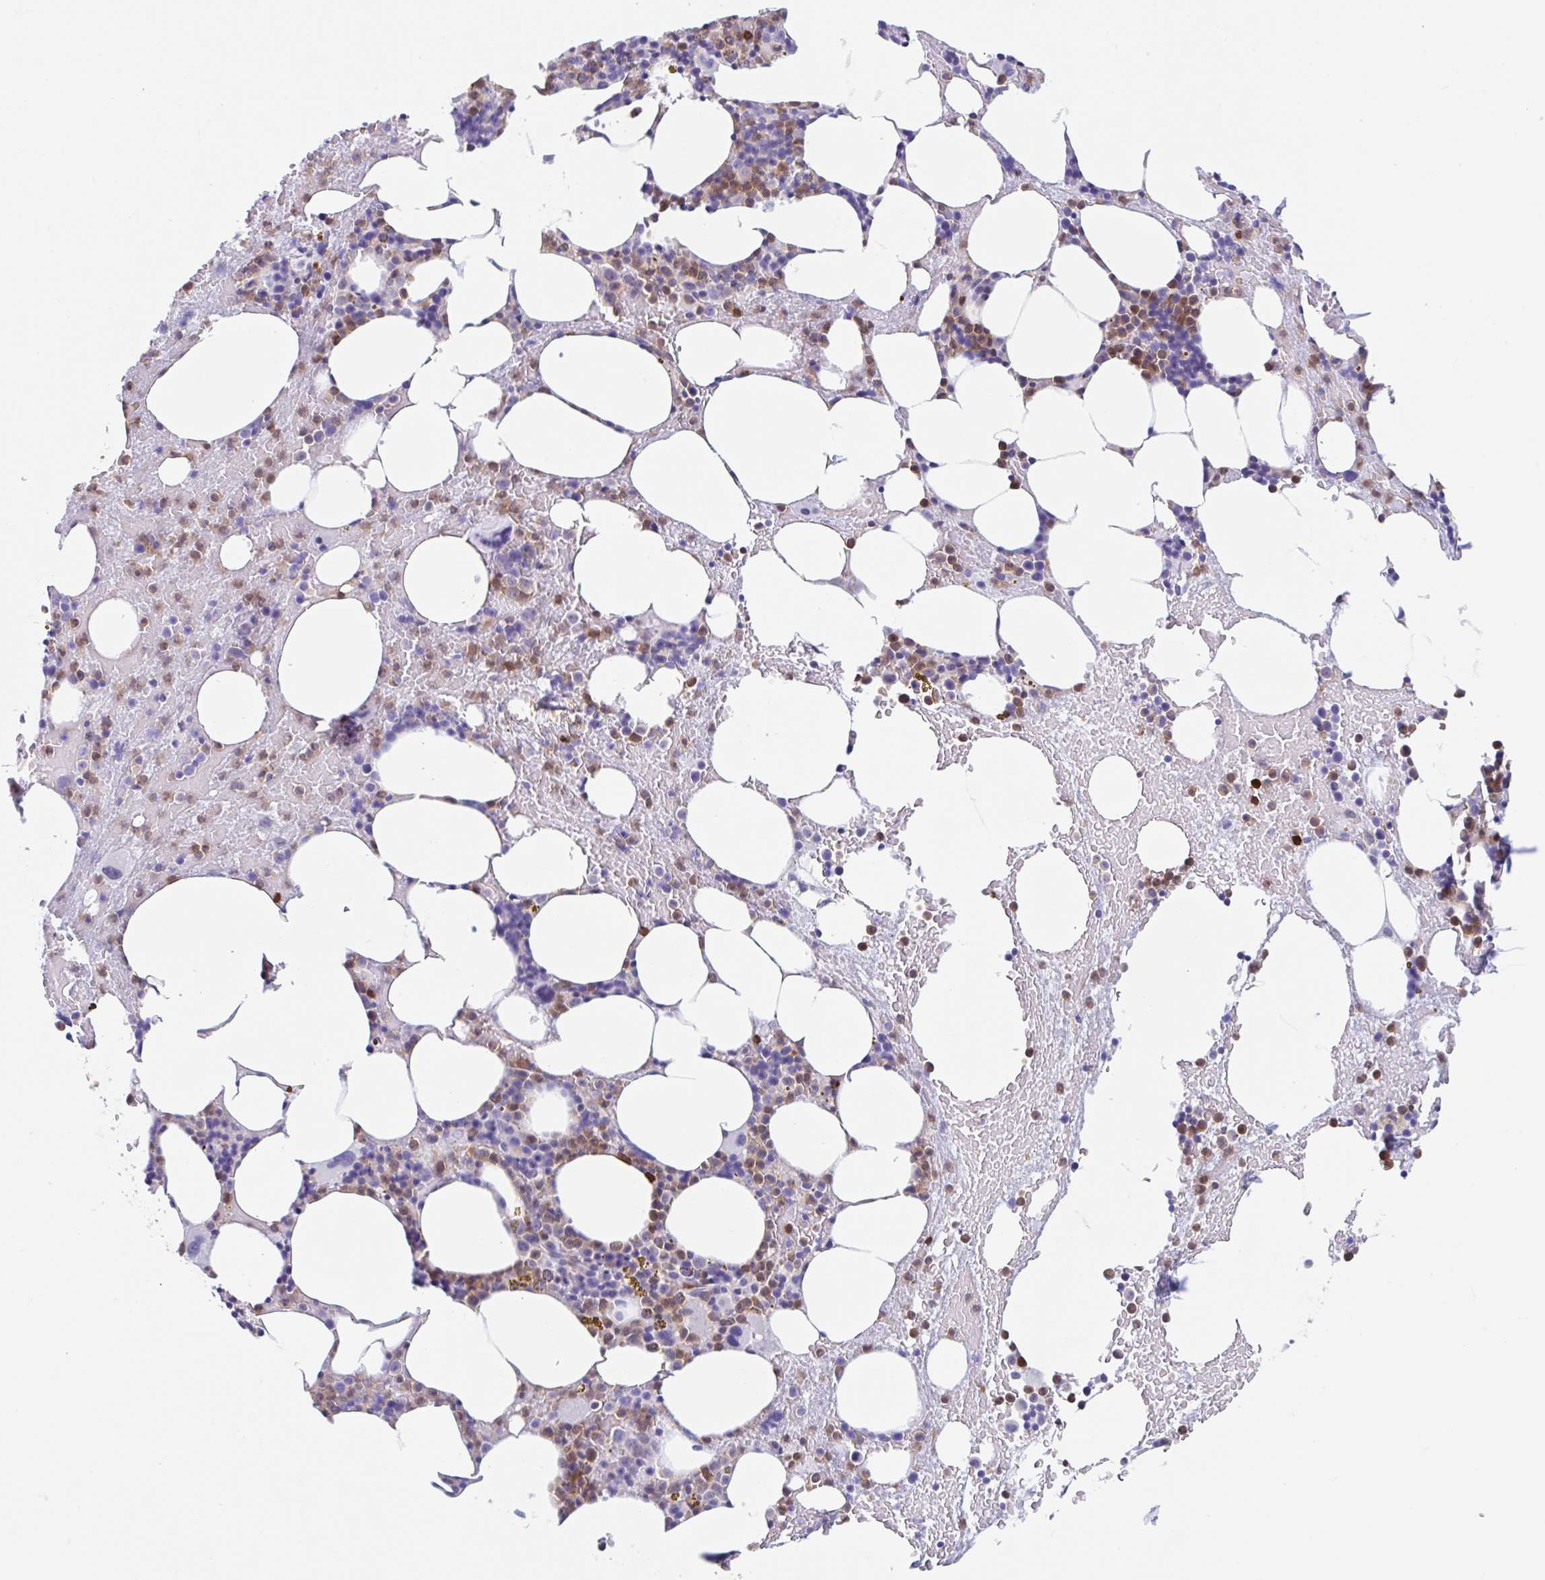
{"staining": {"intensity": "moderate", "quantity": "25%-75%", "location": "cytoplasmic/membranous,nuclear"}, "tissue": "bone marrow", "cell_type": "Hematopoietic cells", "image_type": "normal", "snomed": [{"axis": "morphology", "description": "Normal tissue, NOS"}, {"axis": "topography", "description": "Bone marrow"}], "caption": "Immunohistochemistry image of normal bone marrow stained for a protein (brown), which reveals medium levels of moderate cytoplasmic/membranous,nuclear staining in approximately 25%-75% of hematopoietic cells.", "gene": "EFHD1", "patient": {"sex": "female", "age": 62}}